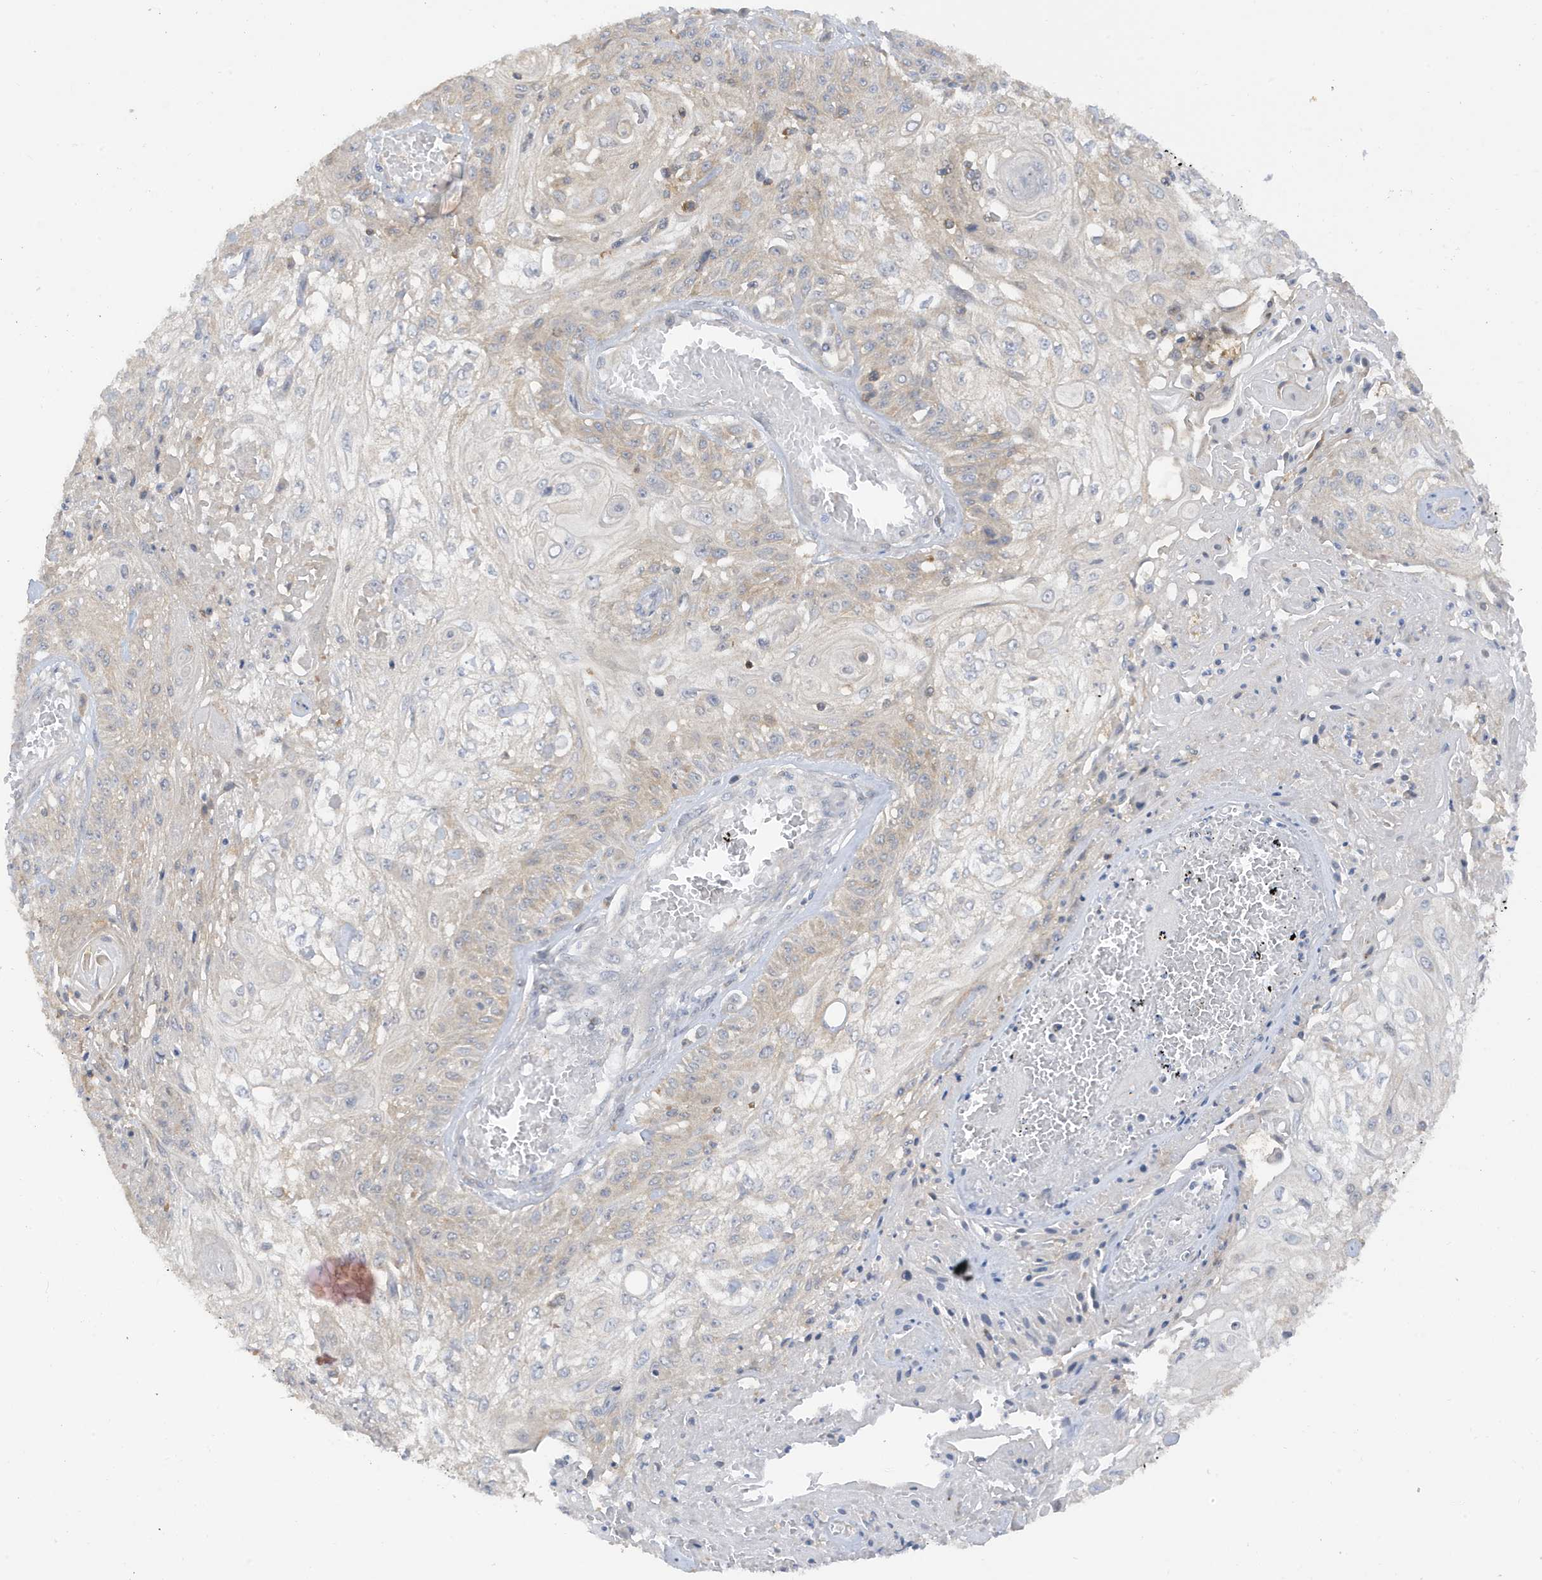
{"staining": {"intensity": "negative", "quantity": "none", "location": "none"}, "tissue": "skin cancer", "cell_type": "Tumor cells", "image_type": "cancer", "snomed": [{"axis": "morphology", "description": "Squamous cell carcinoma, NOS"}, {"axis": "morphology", "description": "Squamous cell carcinoma, metastatic, NOS"}, {"axis": "topography", "description": "Skin"}, {"axis": "topography", "description": "Lymph node"}], "caption": "The photomicrograph exhibits no significant expression in tumor cells of skin squamous cell carcinoma.", "gene": "PHACTR2", "patient": {"sex": "male", "age": 75}}